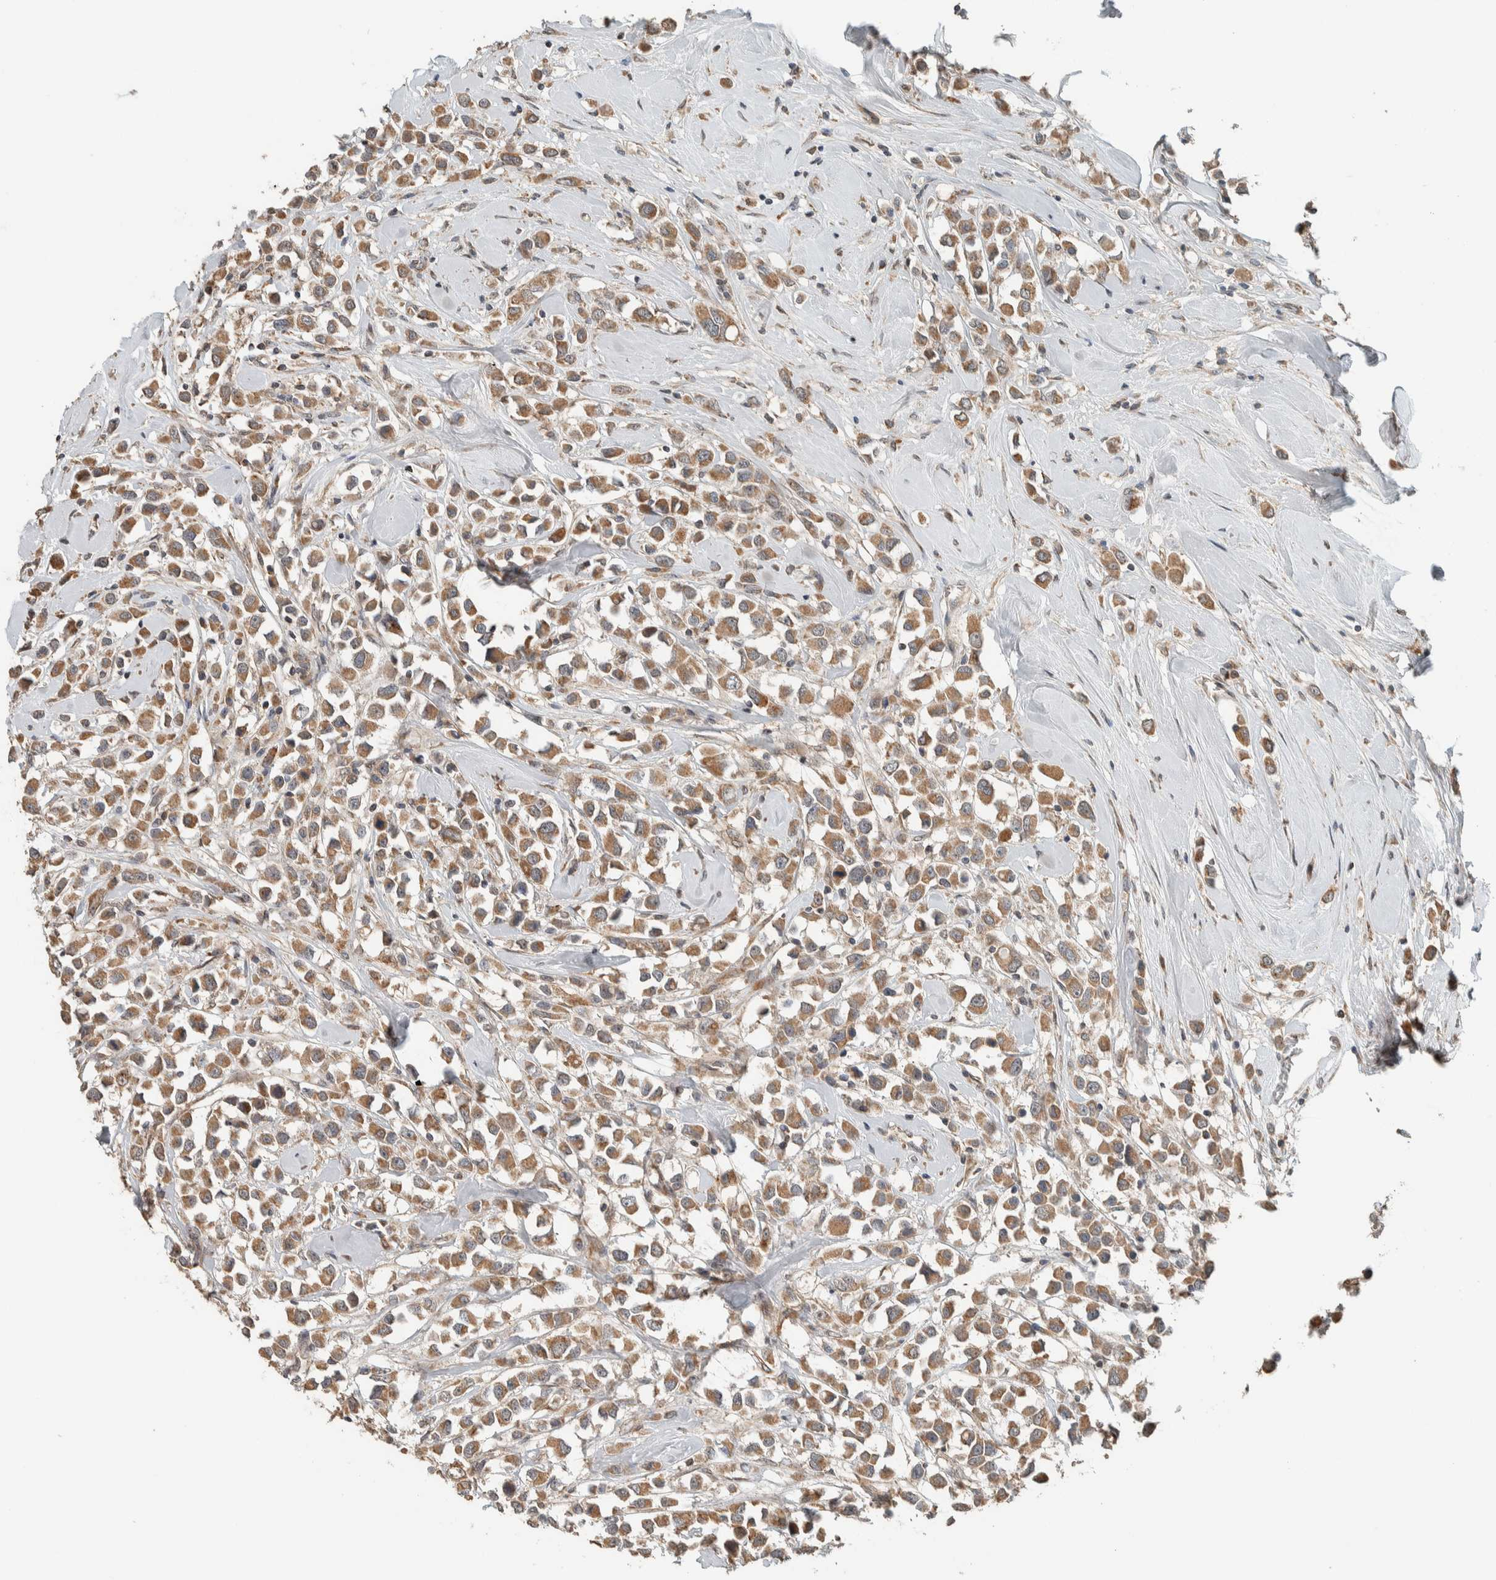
{"staining": {"intensity": "moderate", "quantity": ">75%", "location": "cytoplasmic/membranous"}, "tissue": "breast cancer", "cell_type": "Tumor cells", "image_type": "cancer", "snomed": [{"axis": "morphology", "description": "Duct carcinoma"}, {"axis": "topography", "description": "Breast"}], "caption": "Breast cancer (intraductal carcinoma) stained with DAB immunohistochemistry exhibits medium levels of moderate cytoplasmic/membranous expression in about >75% of tumor cells.", "gene": "NBR1", "patient": {"sex": "female", "age": 61}}